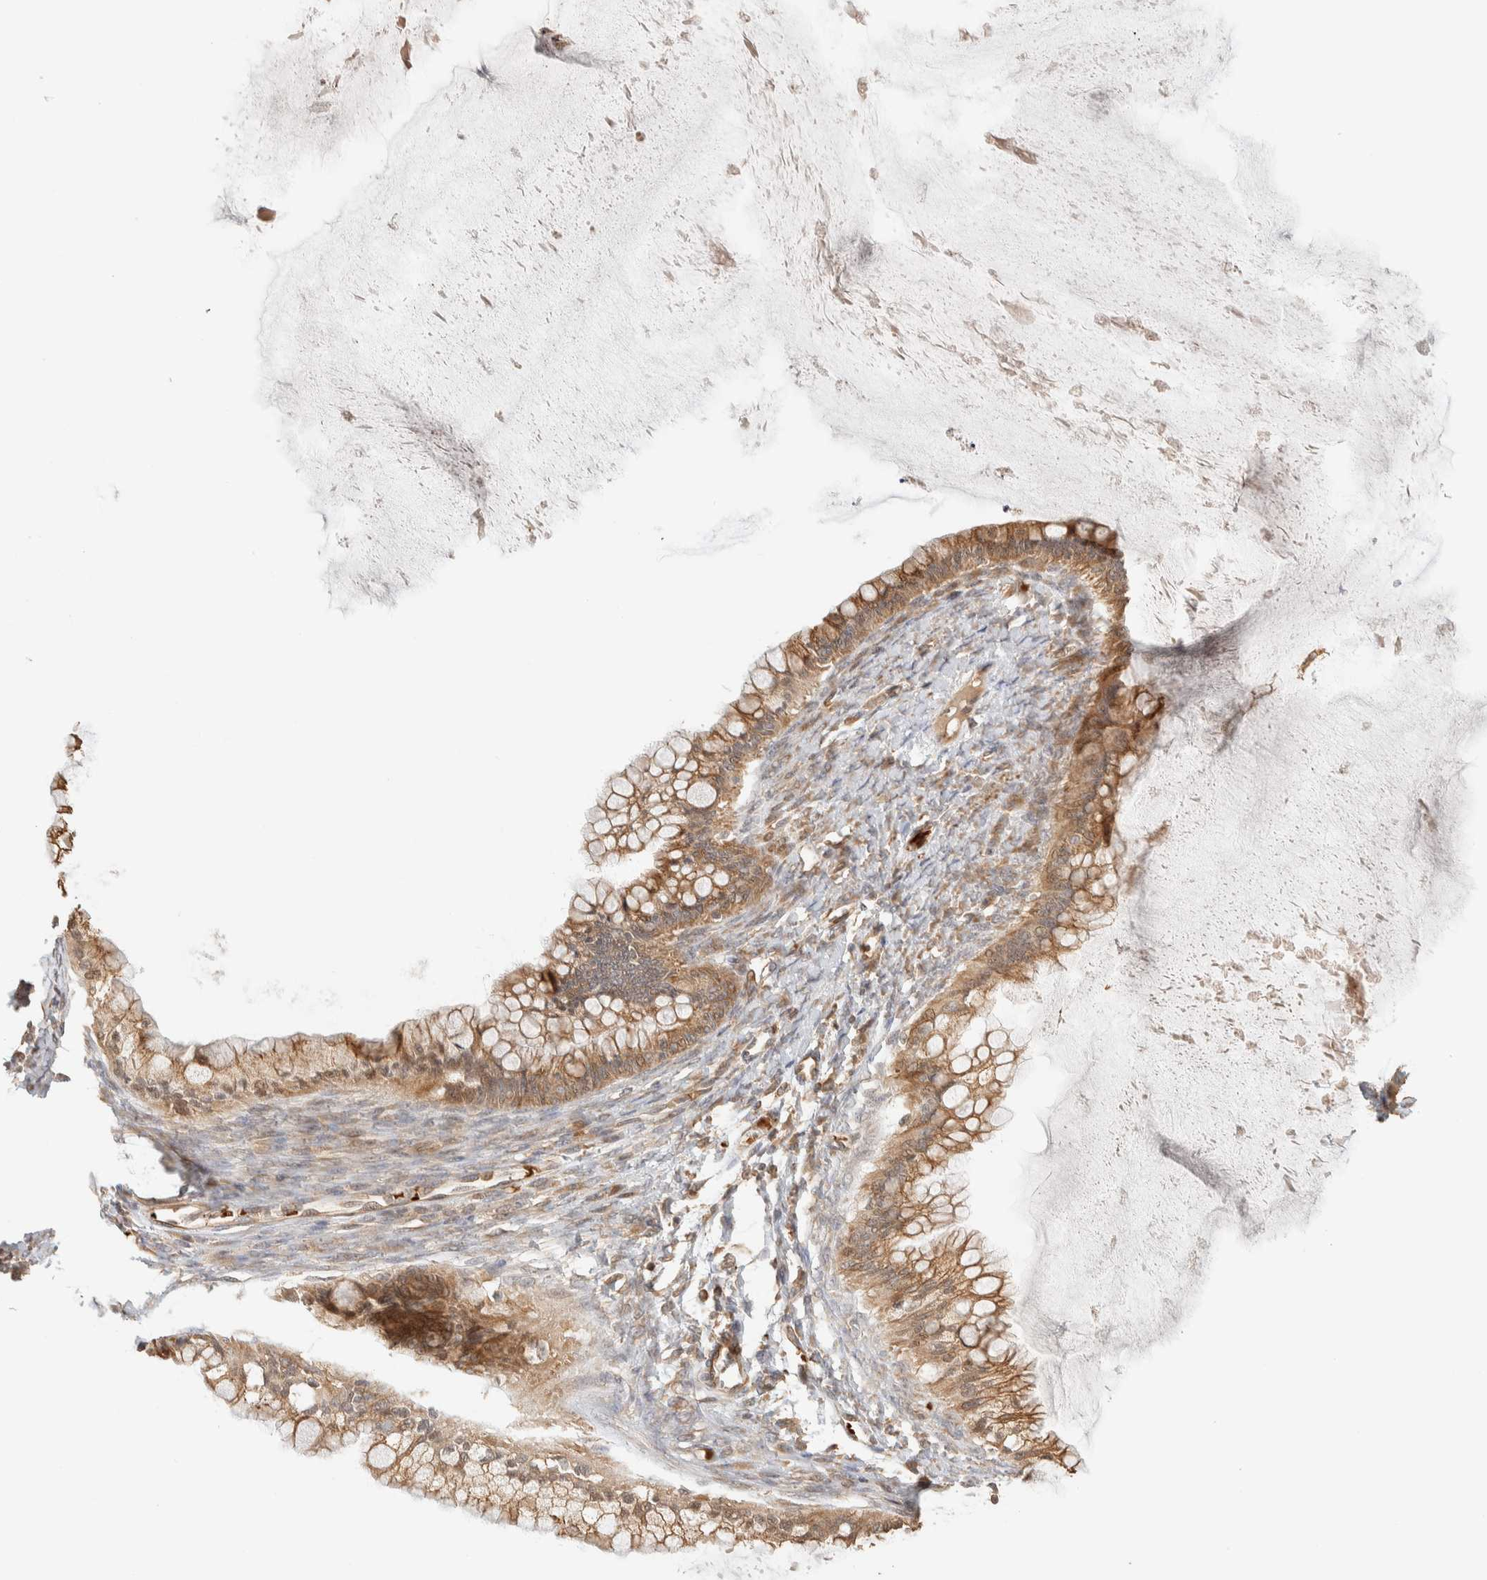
{"staining": {"intensity": "moderate", "quantity": ">75%", "location": "cytoplasmic/membranous"}, "tissue": "ovarian cancer", "cell_type": "Tumor cells", "image_type": "cancer", "snomed": [{"axis": "morphology", "description": "Cystadenocarcinoma, mucinous, NOS"}, {"axis": "topography", "description": "Ovary"}], "caption": "Tumor cells reveal medium levels of moderate cytoplasmic/membranous positivity in about >75% of cells in ovarian mucinous cystadenocarcinoma.", "gene": "TTI2", "patient": {"sex": "female", "age": 57}}